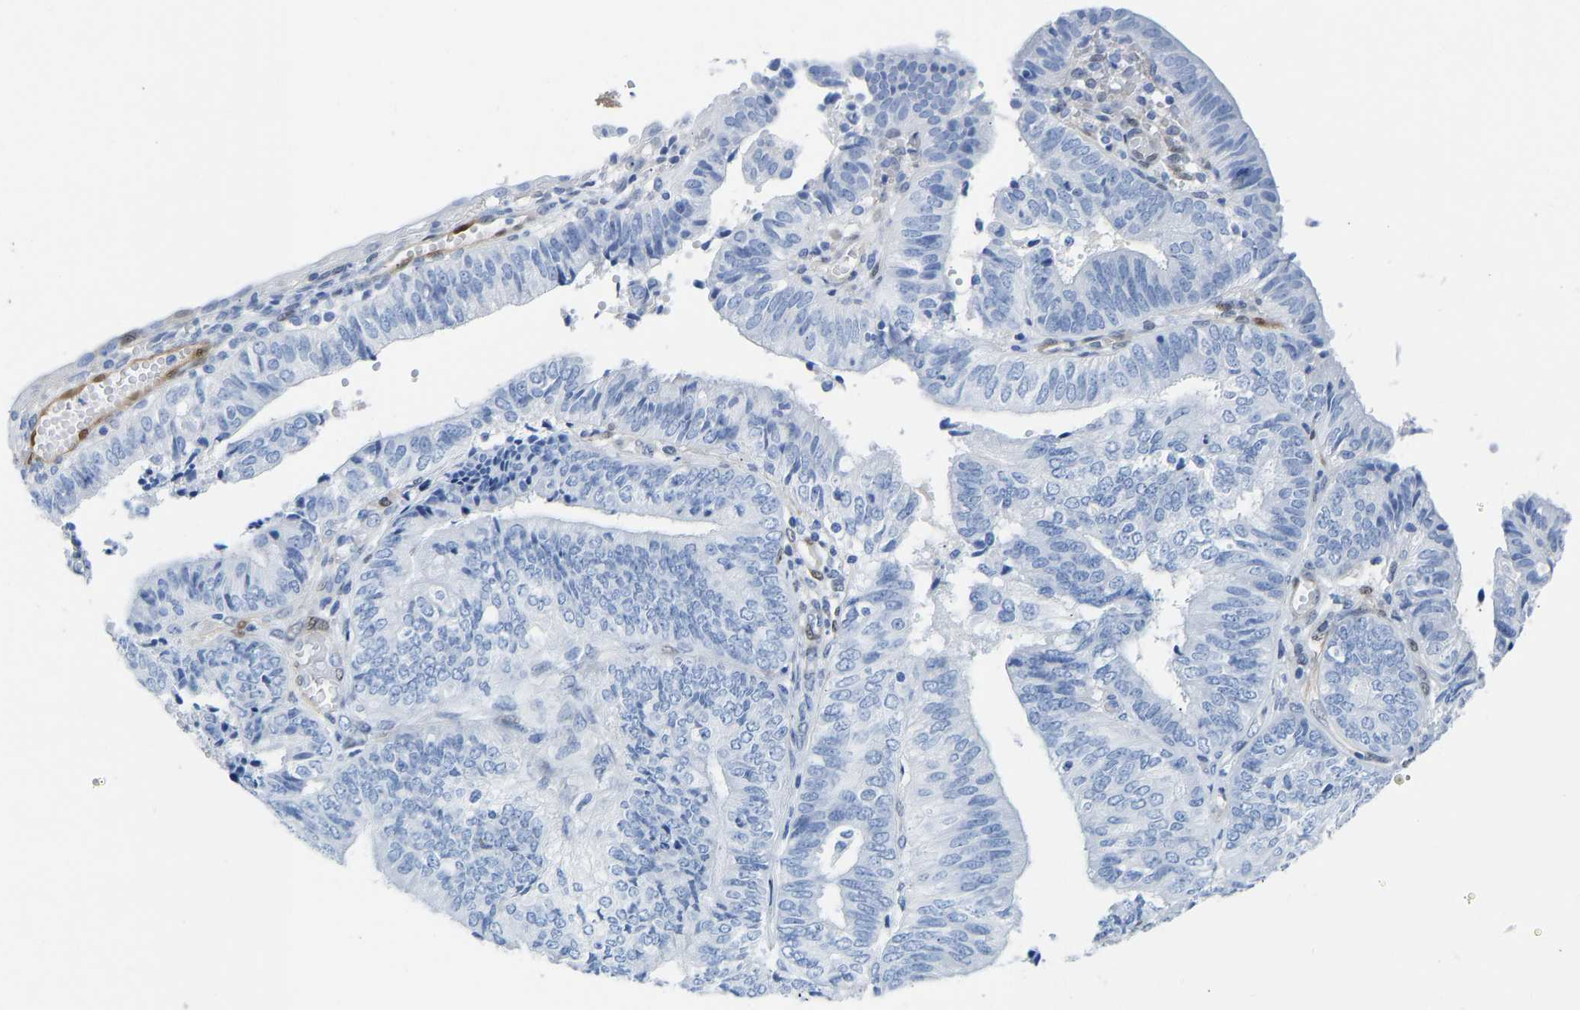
{"staining": {"intensity": "negative", "quantity": "none", "location": "none"}, "tissue": "endometrial cancer", "cell_type": "Tumor cells", "image_type": "cancer", "snomed": [{"axis": "morphology", "description": "Adenocarcinoma, NOS"}, {"axis": "topography", "description": "Endometrium"}], "caption": "The photomicrograph displays no significant expression in tumor cells of adenocarcinoma (endometrial).", "gene": "NKAIN3", "patient": {"sex": "female", "age": 58}}